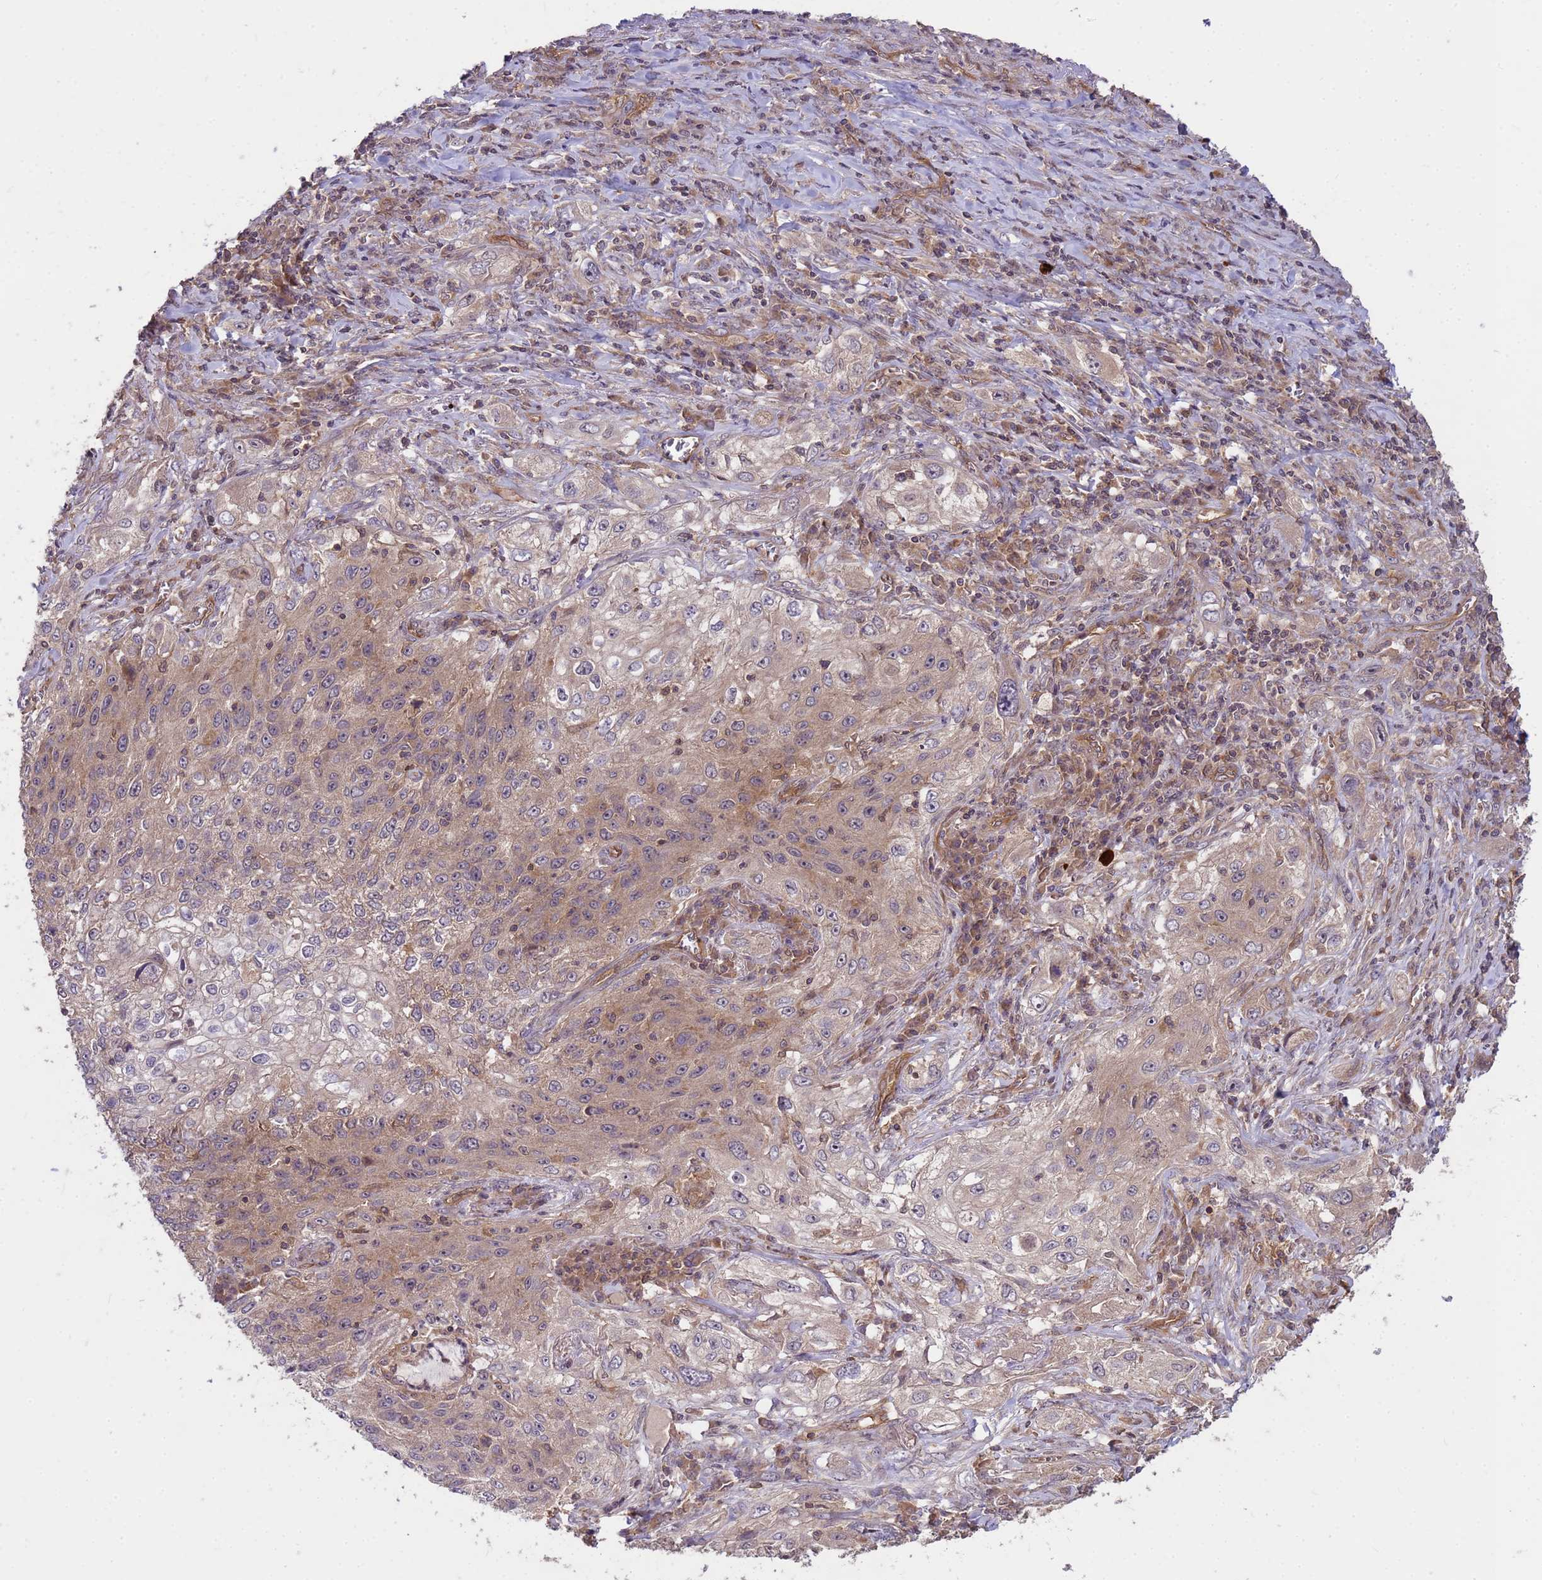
{"staining": {"intensity": "weak", "quantity": ">75%", "location": "cytoplasmic/membranous"}, "tissue": "lung cancer", "cell_type": "Tumor cells", "image_type": "cancer", "snomed": [{"axis": "morphology", "description": "Squamous cell carcinoma, NOS"}, {"axis": "topography", "description": "Lung"}], "caption": "Tumor cells display low levels of weak cytoplasmic/membranous staining in about >75% of cells in human lung cancer. (DAB (3,3'-diaminobenzidine) IHC with brightfield microscopy, high magnification).", "gene": "PPP2CB", "patient": {"sex": "female", "age": 69}}